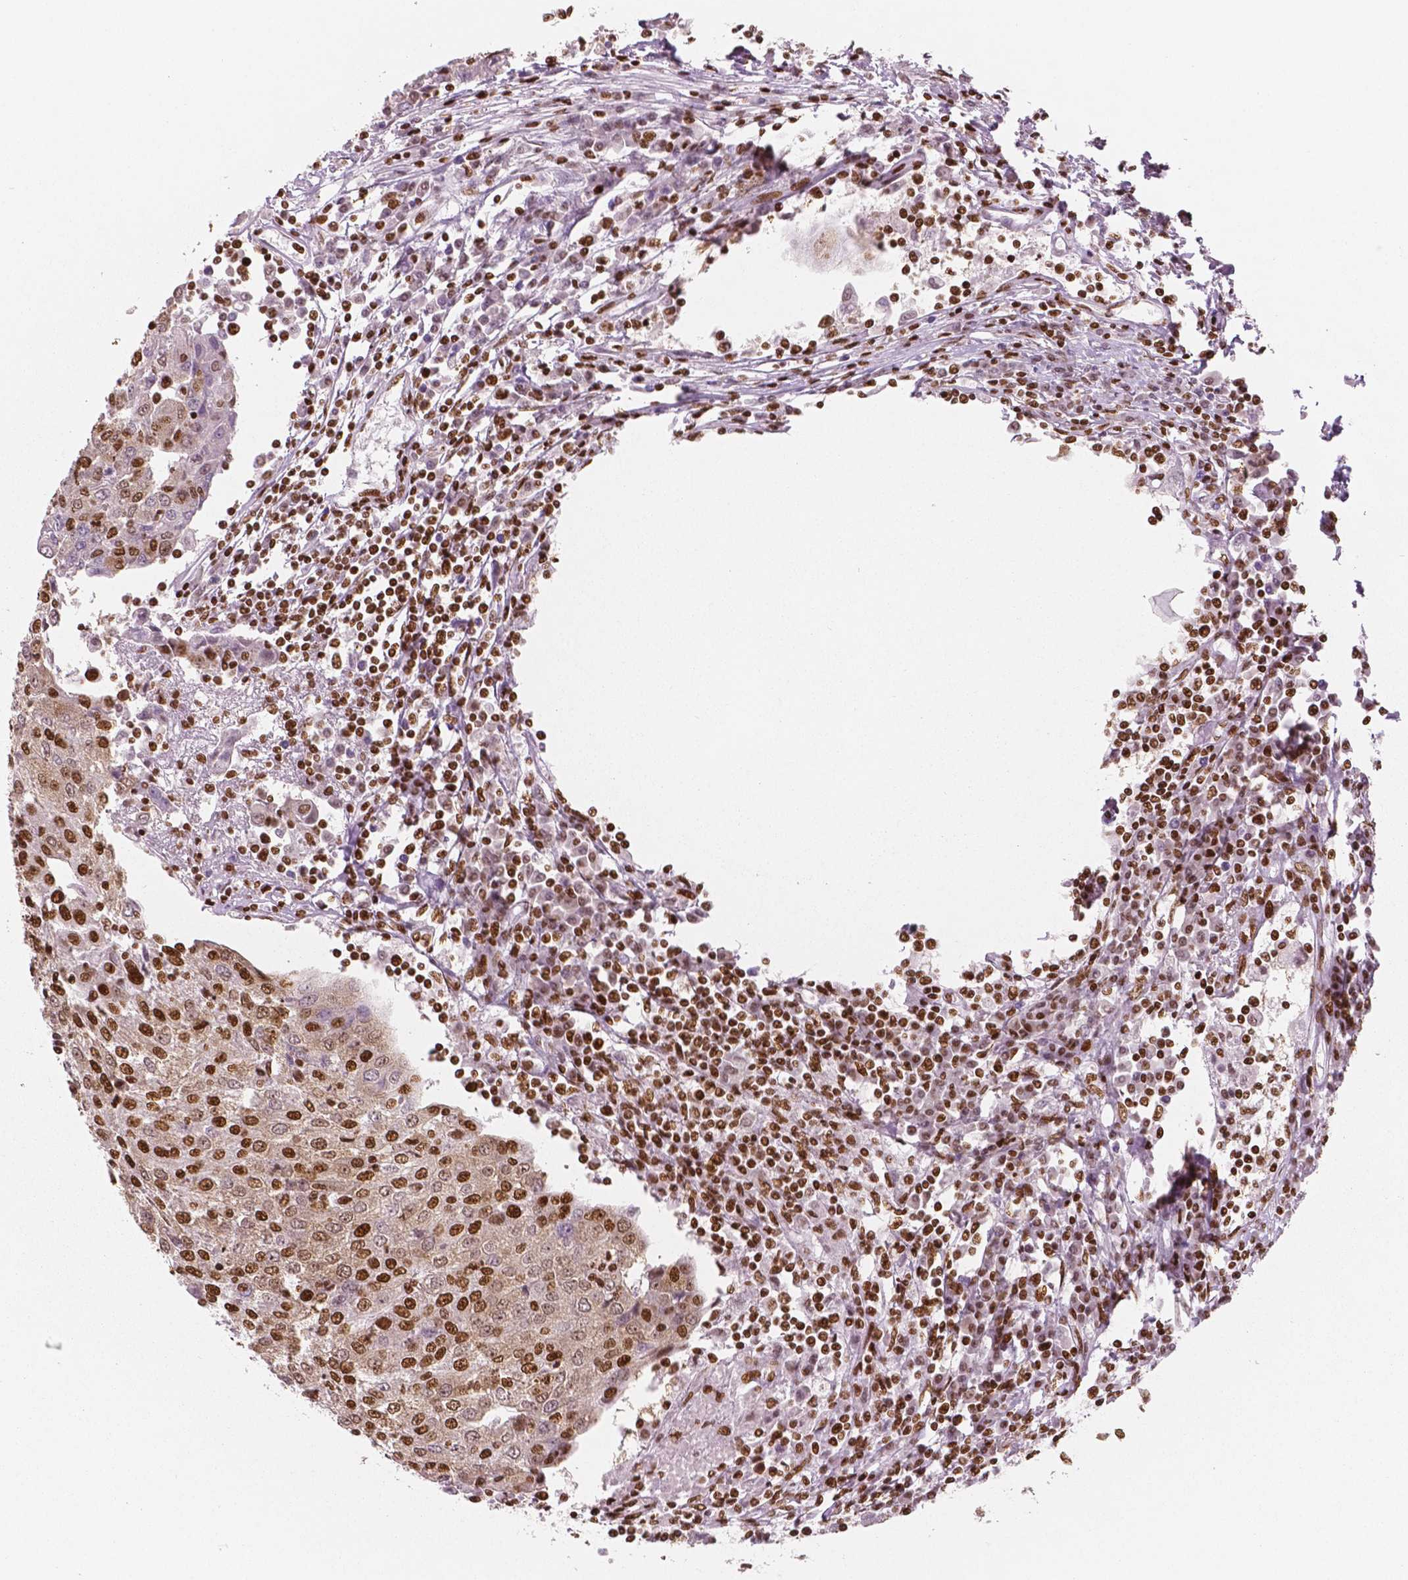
{"staining": {"intensity": "strong", "quantity": ">75%", "location": "nuclear"}, "tissue": "urothelial cancer", "cell_type": "Tumor cells", "image_type": "cancer", "snomed": [{"axis": "morphology", "description": "Urothelial carcinoma, High grade"}, {"axis": "topography", "description": "Urinary bladder"}], "caption": "This photomicrograph exhibits urothelial cancer stained with IHC to label a protein in brown. The nuclear of tumor cells show strong positivity for the protein. Nuclei are counter-stained blue.", "gene": "BRD4", "patient": {"sex": "female", "age": 85}}